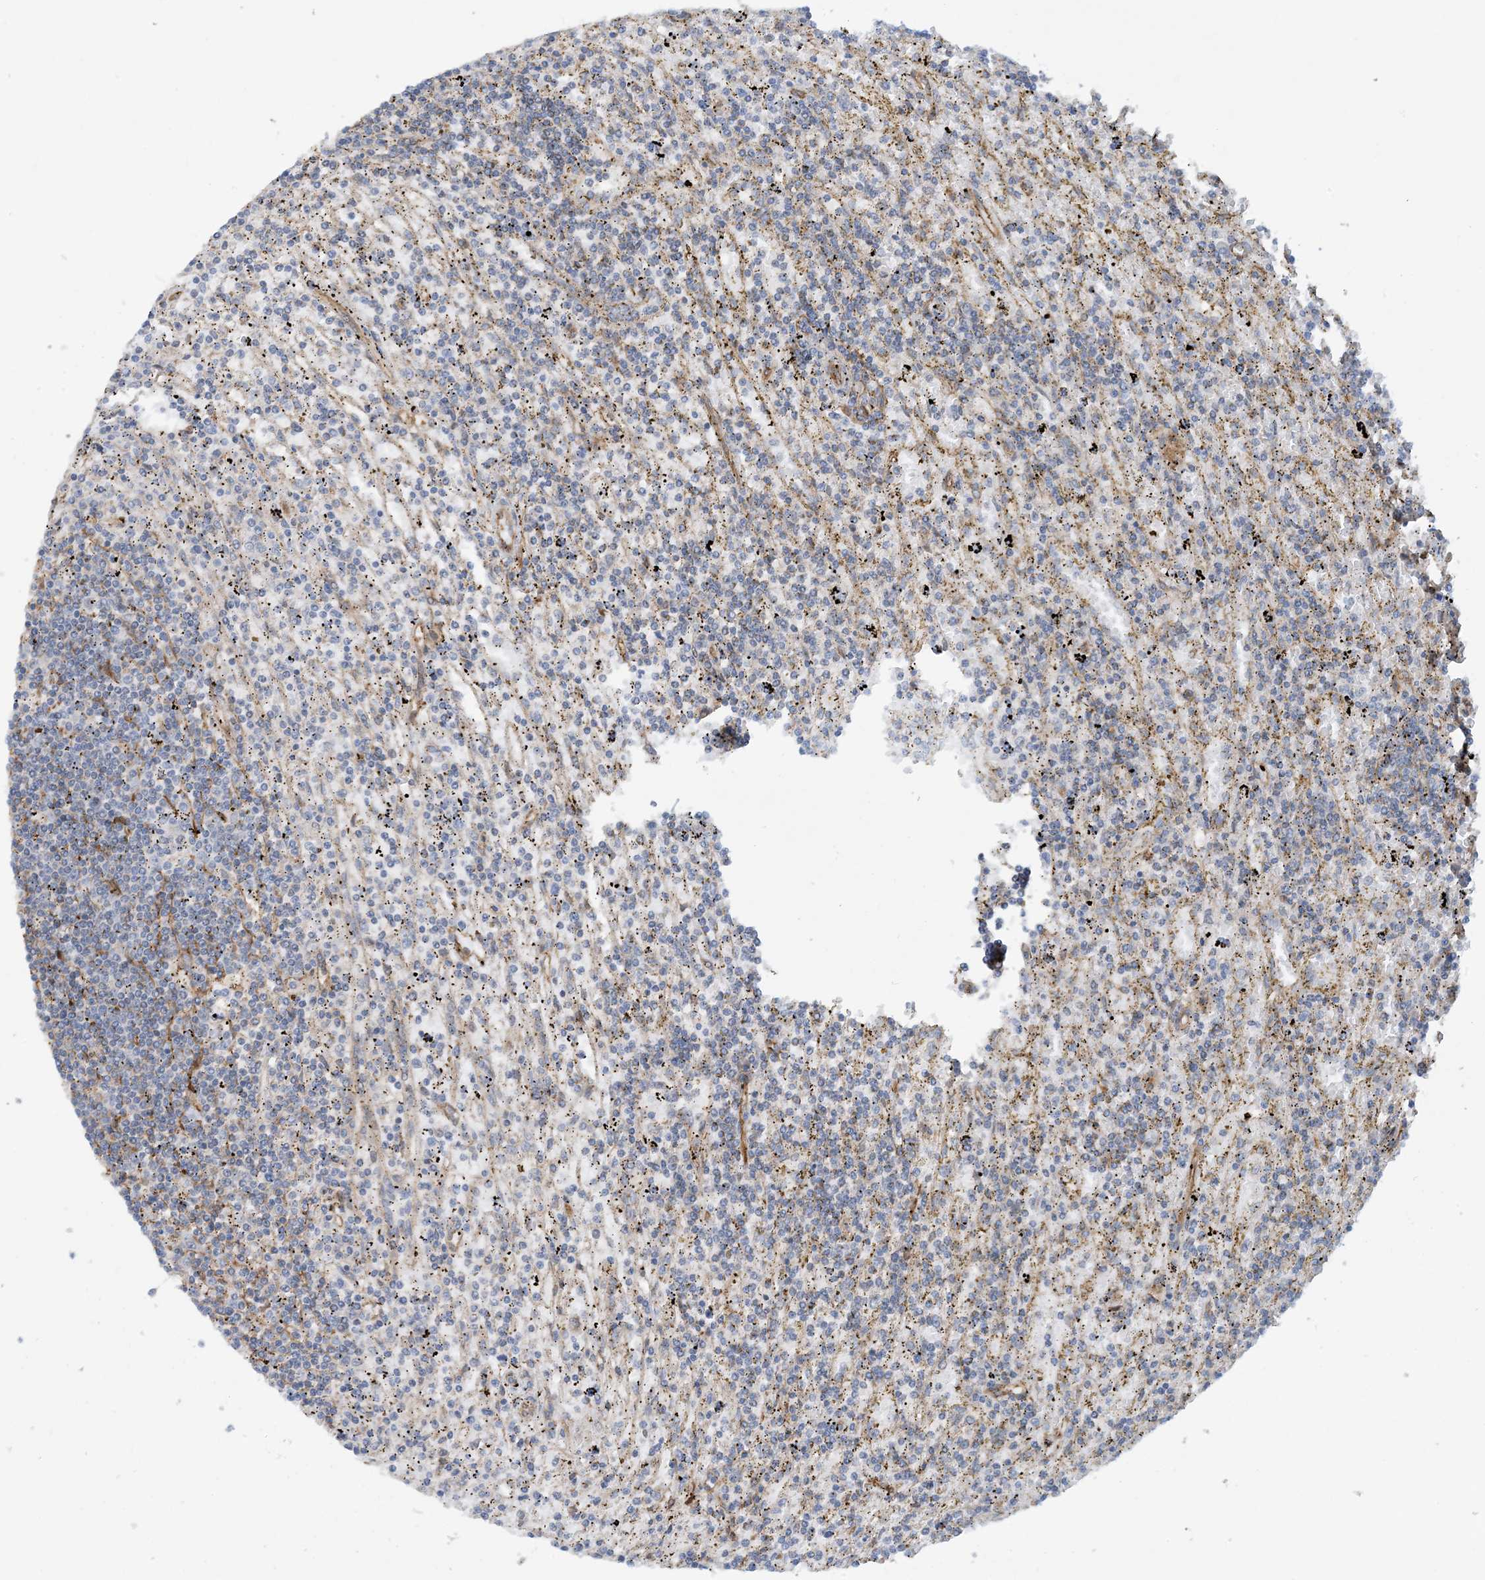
{"staining": {"intensity": "negative", "quantity": "none", "location": "none"}, "tissue": "lymphoma", "cell_type": "Tumor cells", "image_type": "cancer", "snomed": [{"axis": "morphology", "description": "Malignant lymphoma, non-Hodgkin's type, Low grade"}, {"axis": "topography", "description": "Spleen"}], "caption": "Immunohistochemical staining of malignant lymphoma, non-Hodgkin's type (low-grade) displays no significant staining in tumor cells.", "gene": "EIF2A", "patient": {"sex": "male", "age": 76}}